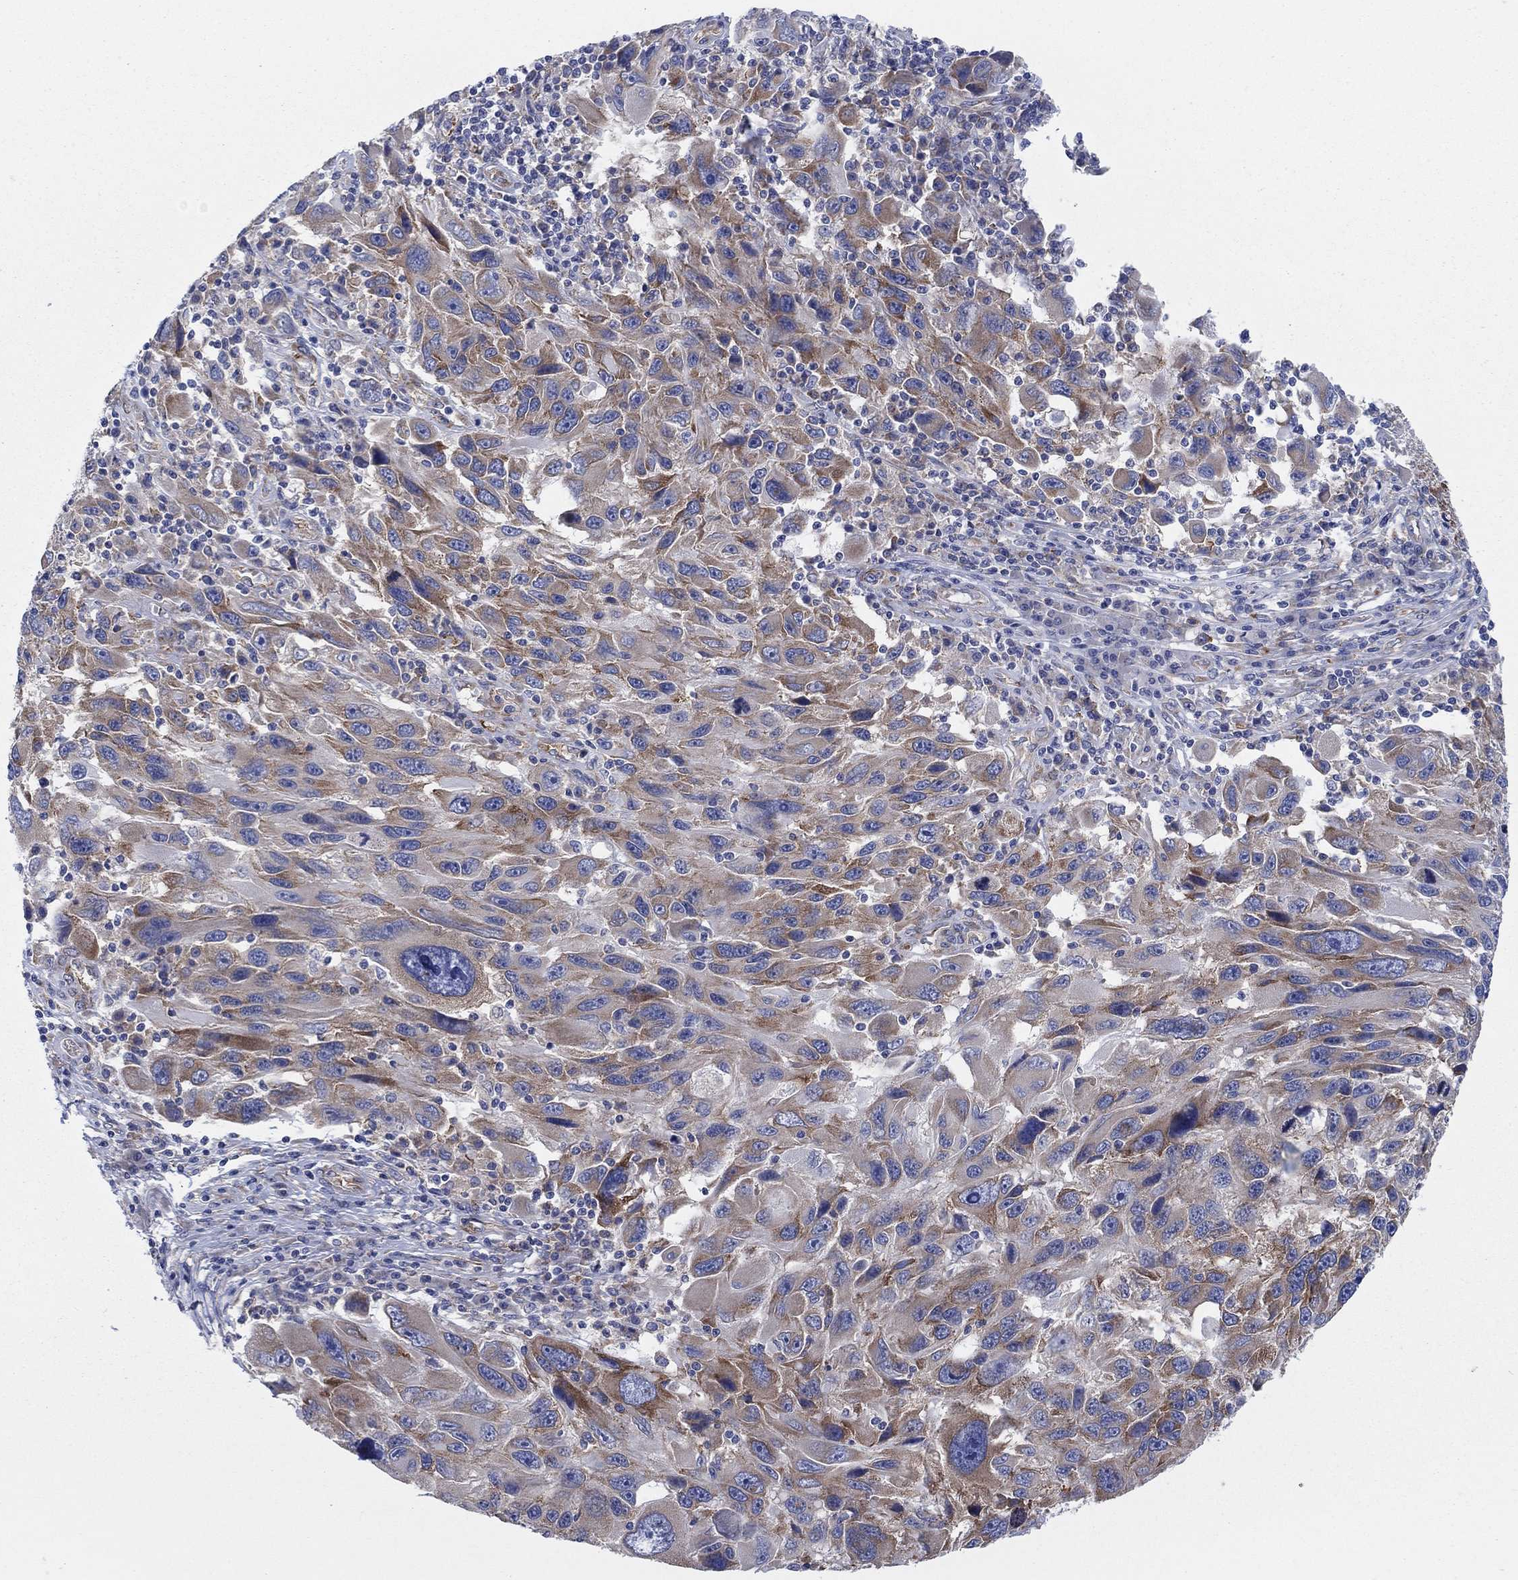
{"staining": {"intensity": "strong", "quantity": "25%-75%", "location": "cytoplasmic/membranous"}, "tissue": "melanoma", "cell_type": "Tumor cells", "image_type": "cancer", "snomed": [{"axis": "morphology", "description": "Malignant melanoma, NOS"}, {"axis": "topography", "description": "Skin"}], "caption": "The micrograph demonstrates a brown stain indicating the presence of a protein in the cytoplasmic/membranous of tumor cells in melanoma.", "gene": "TMEM59", "patient": {"sex": "male", "age": 53}}